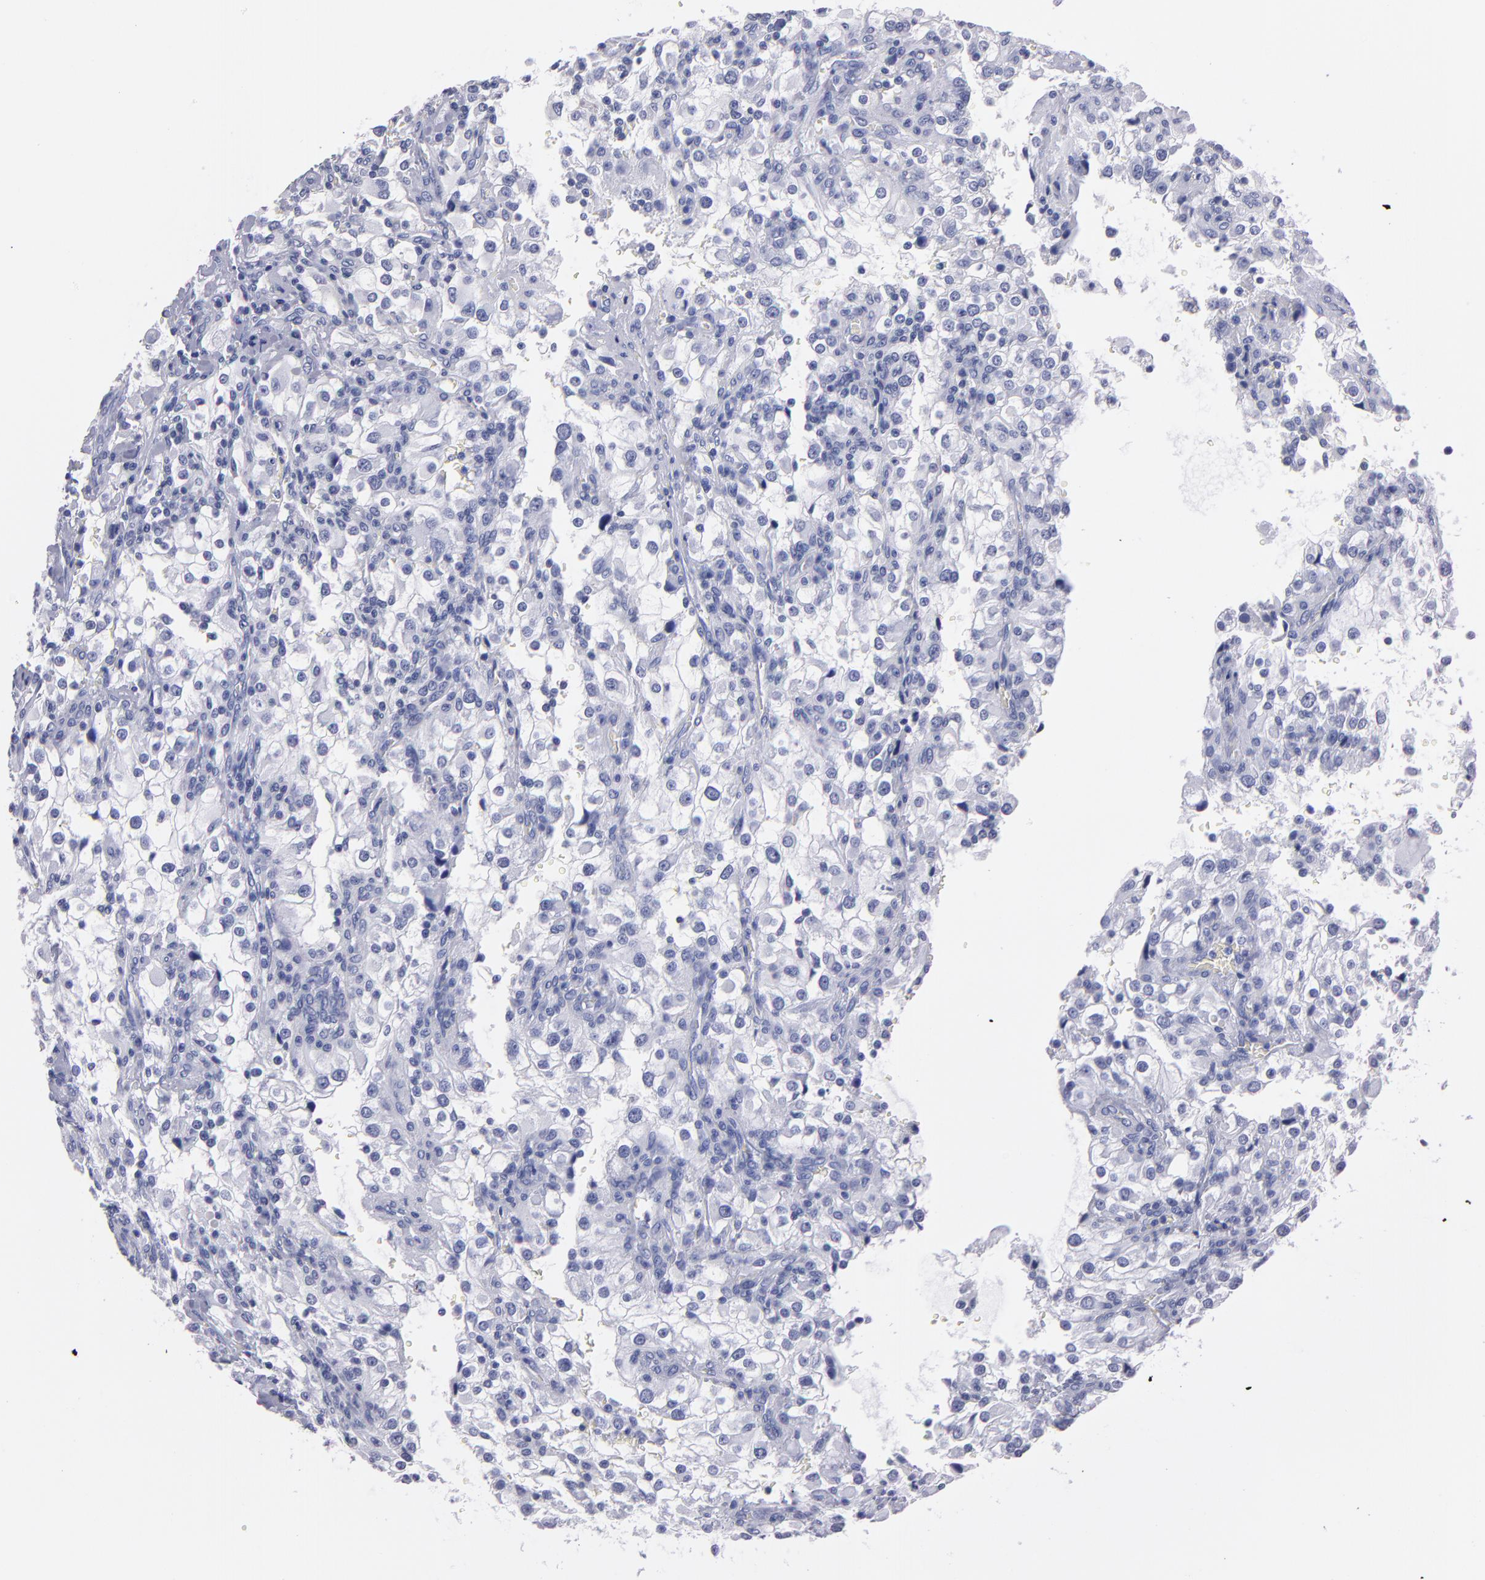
{"staining": {"intensity": "negative", "quantity": "none", "location": "none"}, "tissue": "renal cancer", "cell_type": "Tumor cells", "image_type": "cancer", "snomed": [{"axis": "morphology", "description": "Adenocarcinoma, NOS"}, {"axis": "topography", "description": "Kidney"}], "caption": "An IHC histopathology image of renal cancer (adenocarcinoma) is shown. There is no staining in tumor cells of renal cancer (adenocarcinoma).", "gene": "SOX10", "patient": {"sex": "female", "age": 52}}